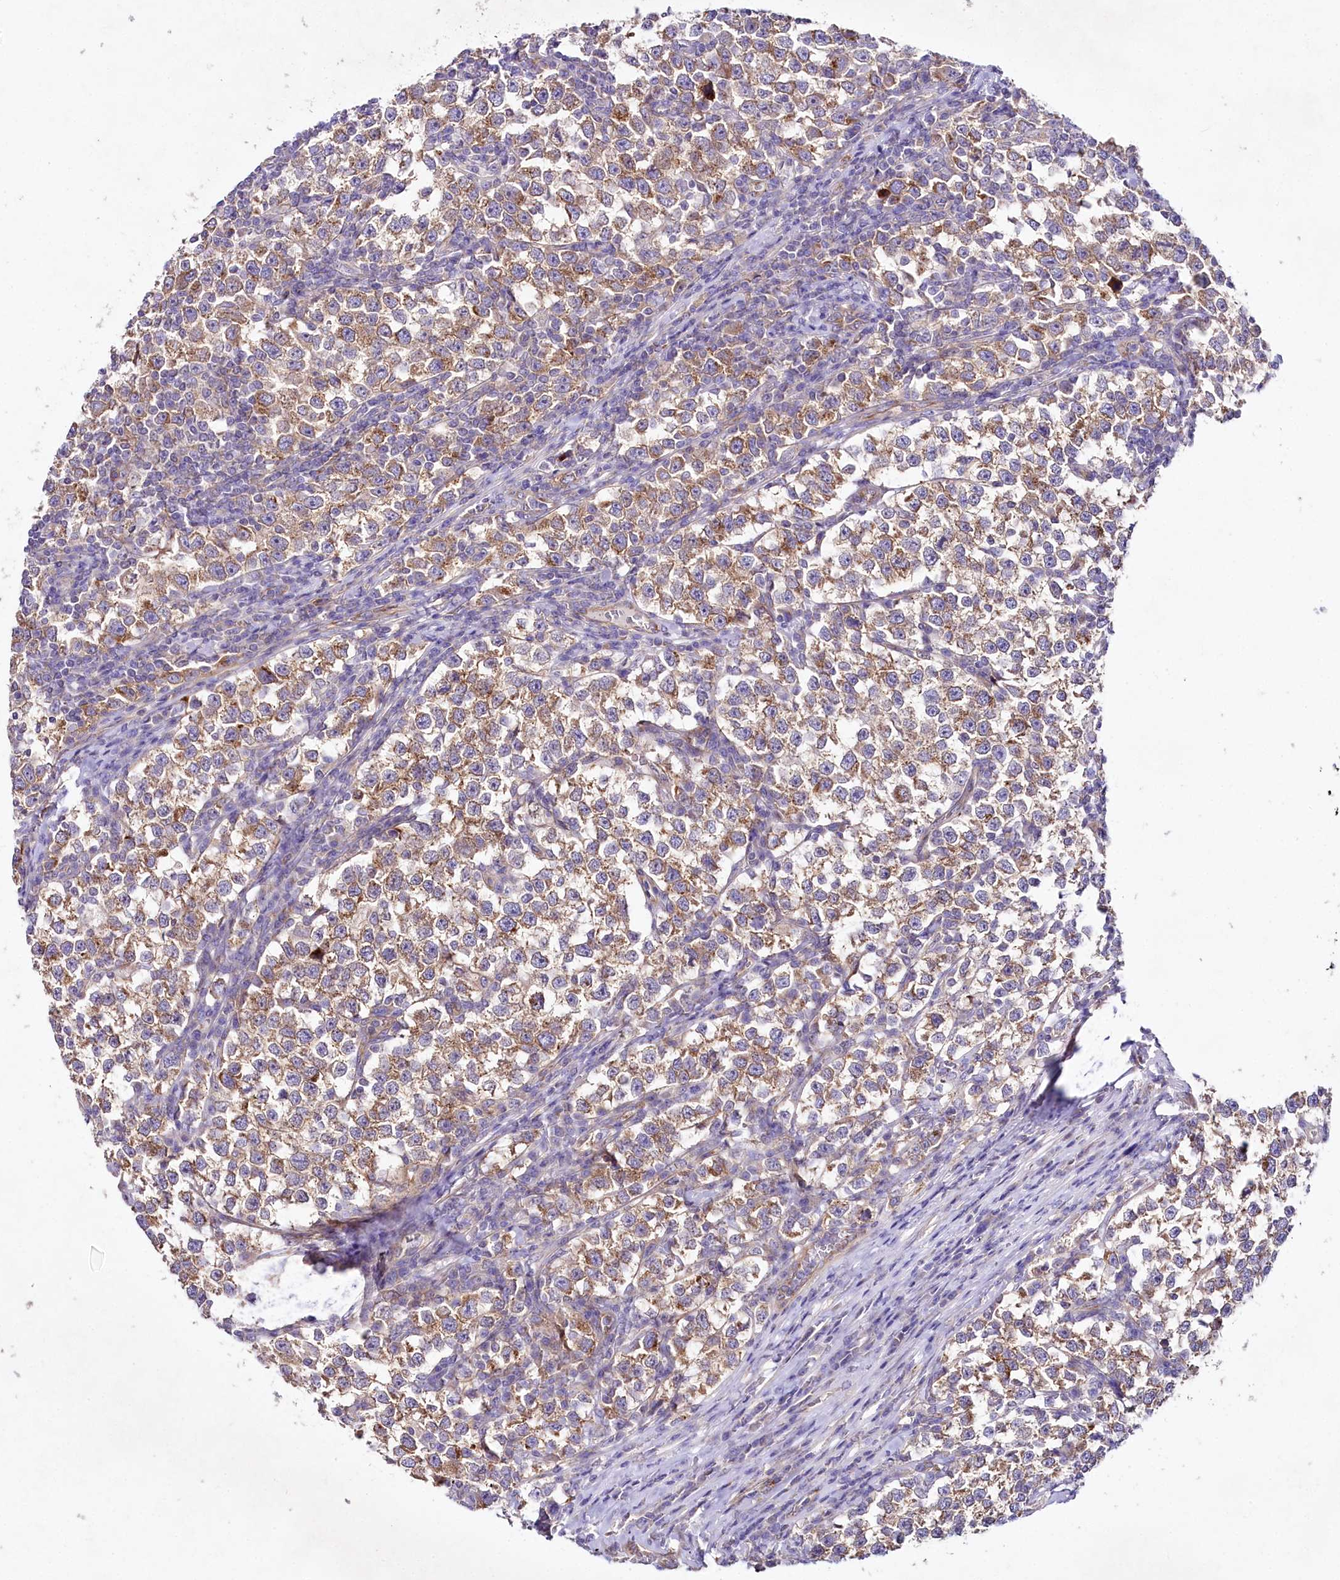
{"staining": {"intensity": "moderate", "quantity": ">75%", "location": "cytoplasmic/membranous"}, "tissue": "testis cancer", "cell_type": "Tumor cells", "image_type": "cancer", "snomed": [{"axis": "morphology", "description": "Normal tissue, NOS"}, {"axis": "morphology", "description": "Seminoma, NOS"}, {"axis": "topography", "description": "Testis"}], "caption": "This image demonstrates IHC staining of human testis cancer (seminoma), with medium moderate cytoplasmic/membranous positivity in approximately >75% of tumor cells.", "gene": "STX6", "patient": {"sex": "male", "age": 43}}